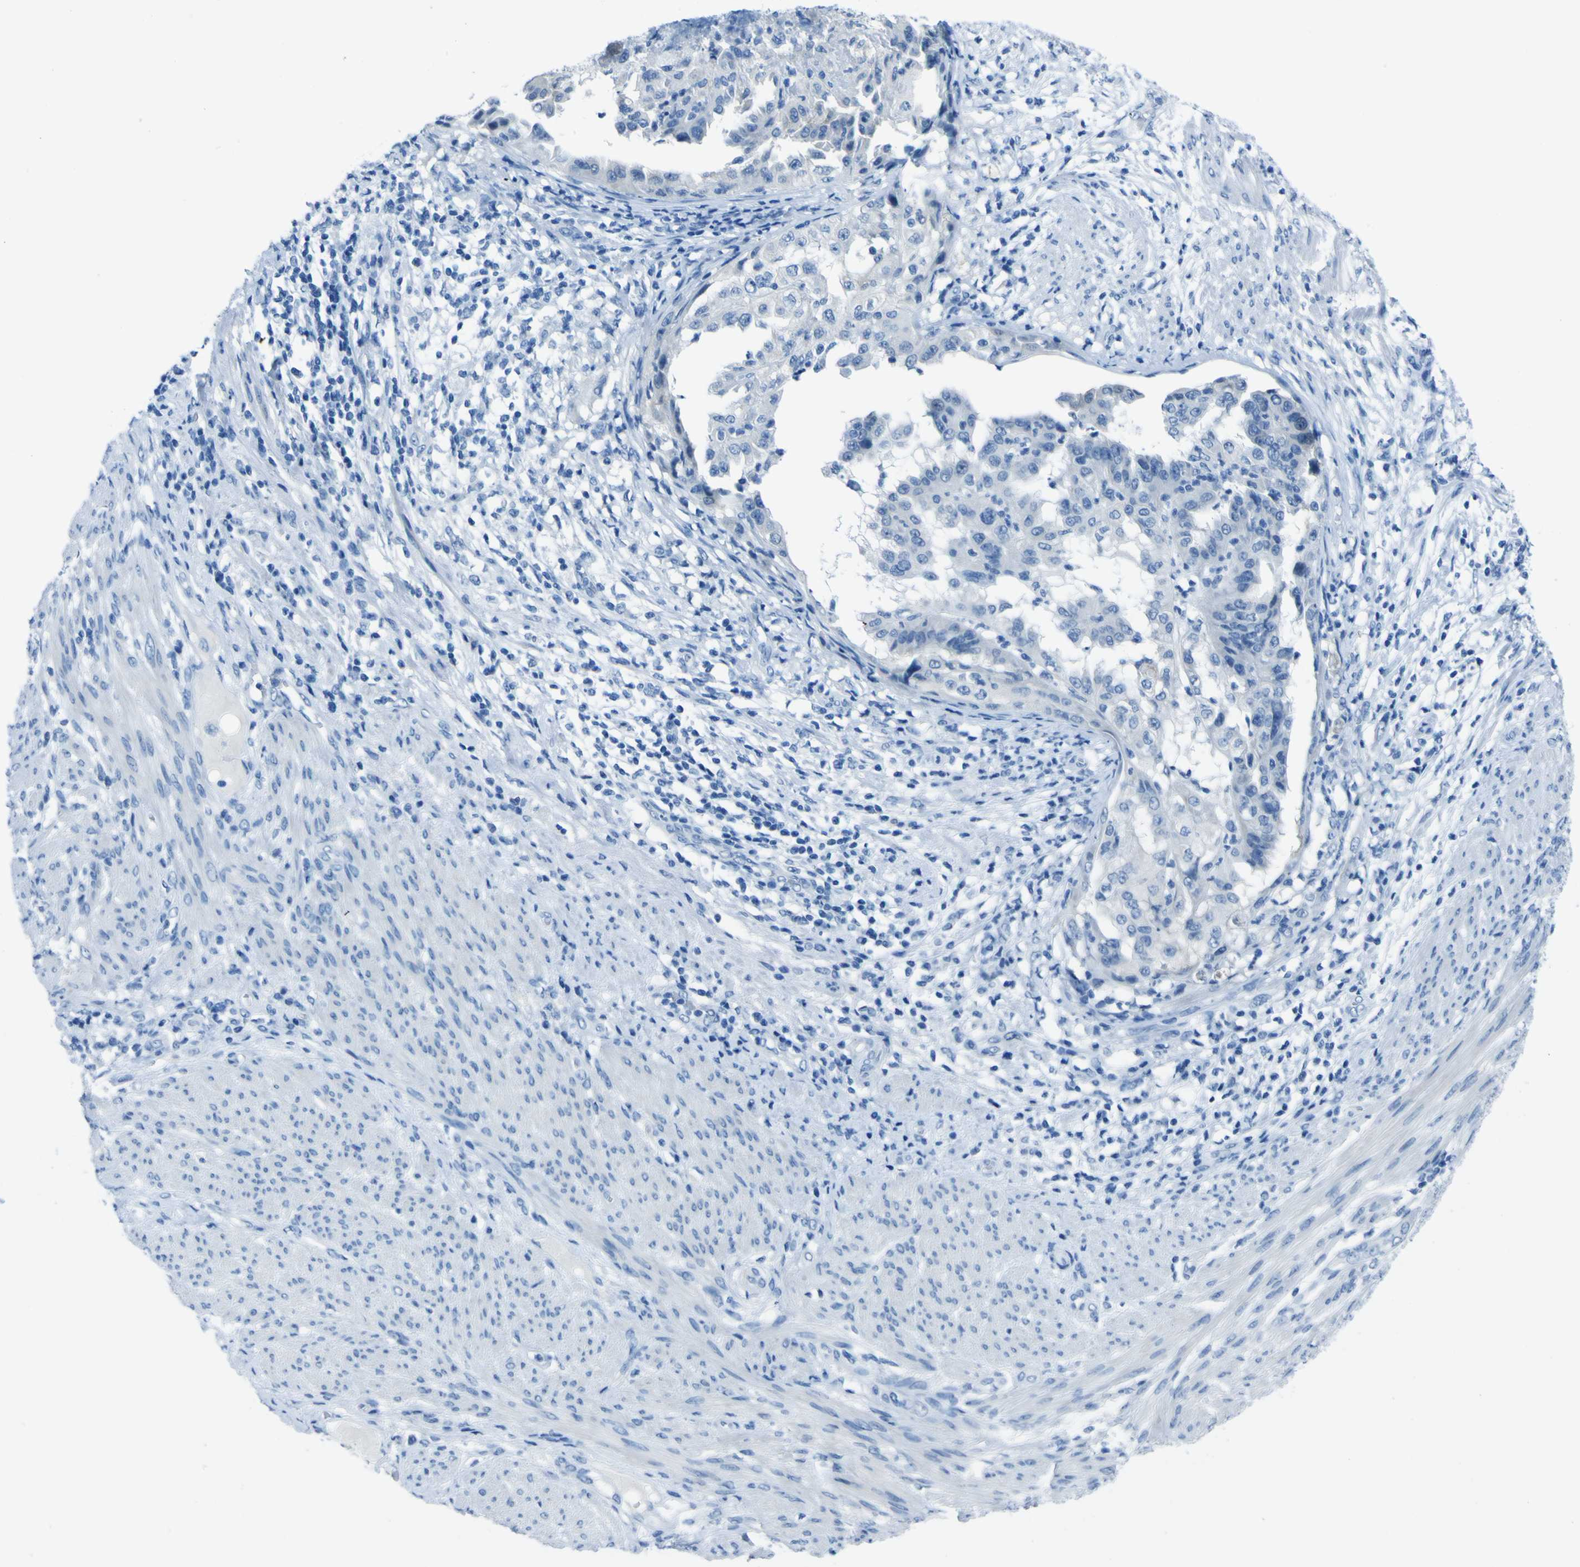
{"staining": {"intensity": "negative", "quantity": "none", "location": "none"}, "tissue": "endometrial cancer", "cell_type": "Tumor cells", "image_type": "cancer", "snomed": [{"axis": "morphology", "description": "Adenocarcinoma, NOS"}, {"axis": "topography", "description": "Endometrium"}], "caption": "The IHC histopathology image has no significant staining in tumor cells of endometrial cancer tissue.", "gene": "PHKG1", "patient": {"sex": "female", "age": 85}}